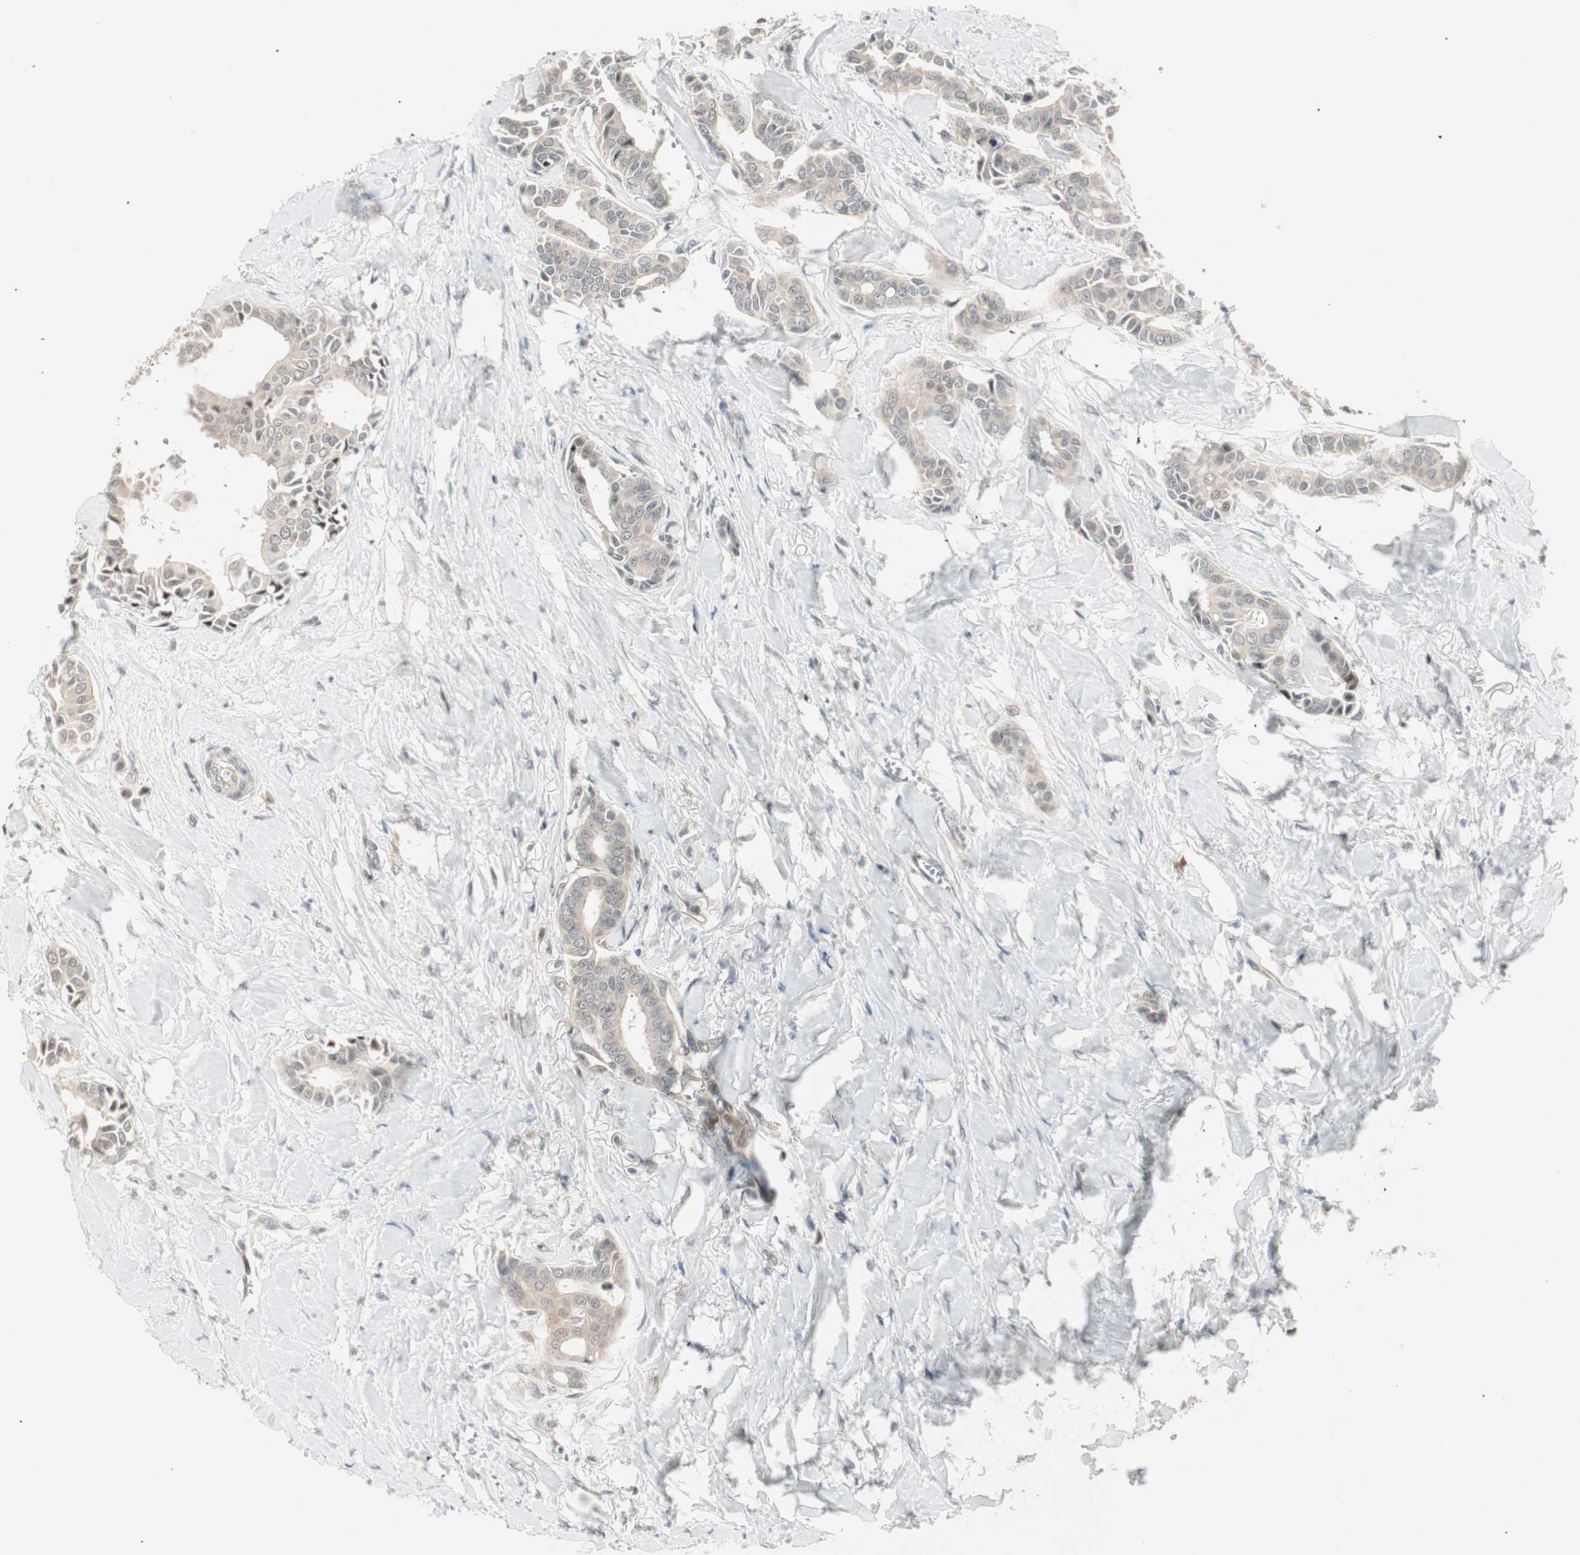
{"staining": {"intensity": "weak", "quantity": ">75%", "location": "cytoplasmic/membranous,nuclear"}, "tissue": "head and neck cancer", "cell_type": "Tumor cells", "image_type": "cancer", "snomed": [{"axis": "morphology", "description": "Adenocarcinoma, NOS"}, {"axis": "topography", "description": "Salivary gland"}, {"axis": "topography", "description": "Head-Neck"}], "caption": "Adenocarcinoma (head and neck) was stained to show a protein in brown. There is low levels of weak cytoplasmic/membranous and nuclear expression in about >75% of tumor cells.", "gene": "ACSL5", "patient": {"sex": "female", "age": 59}}